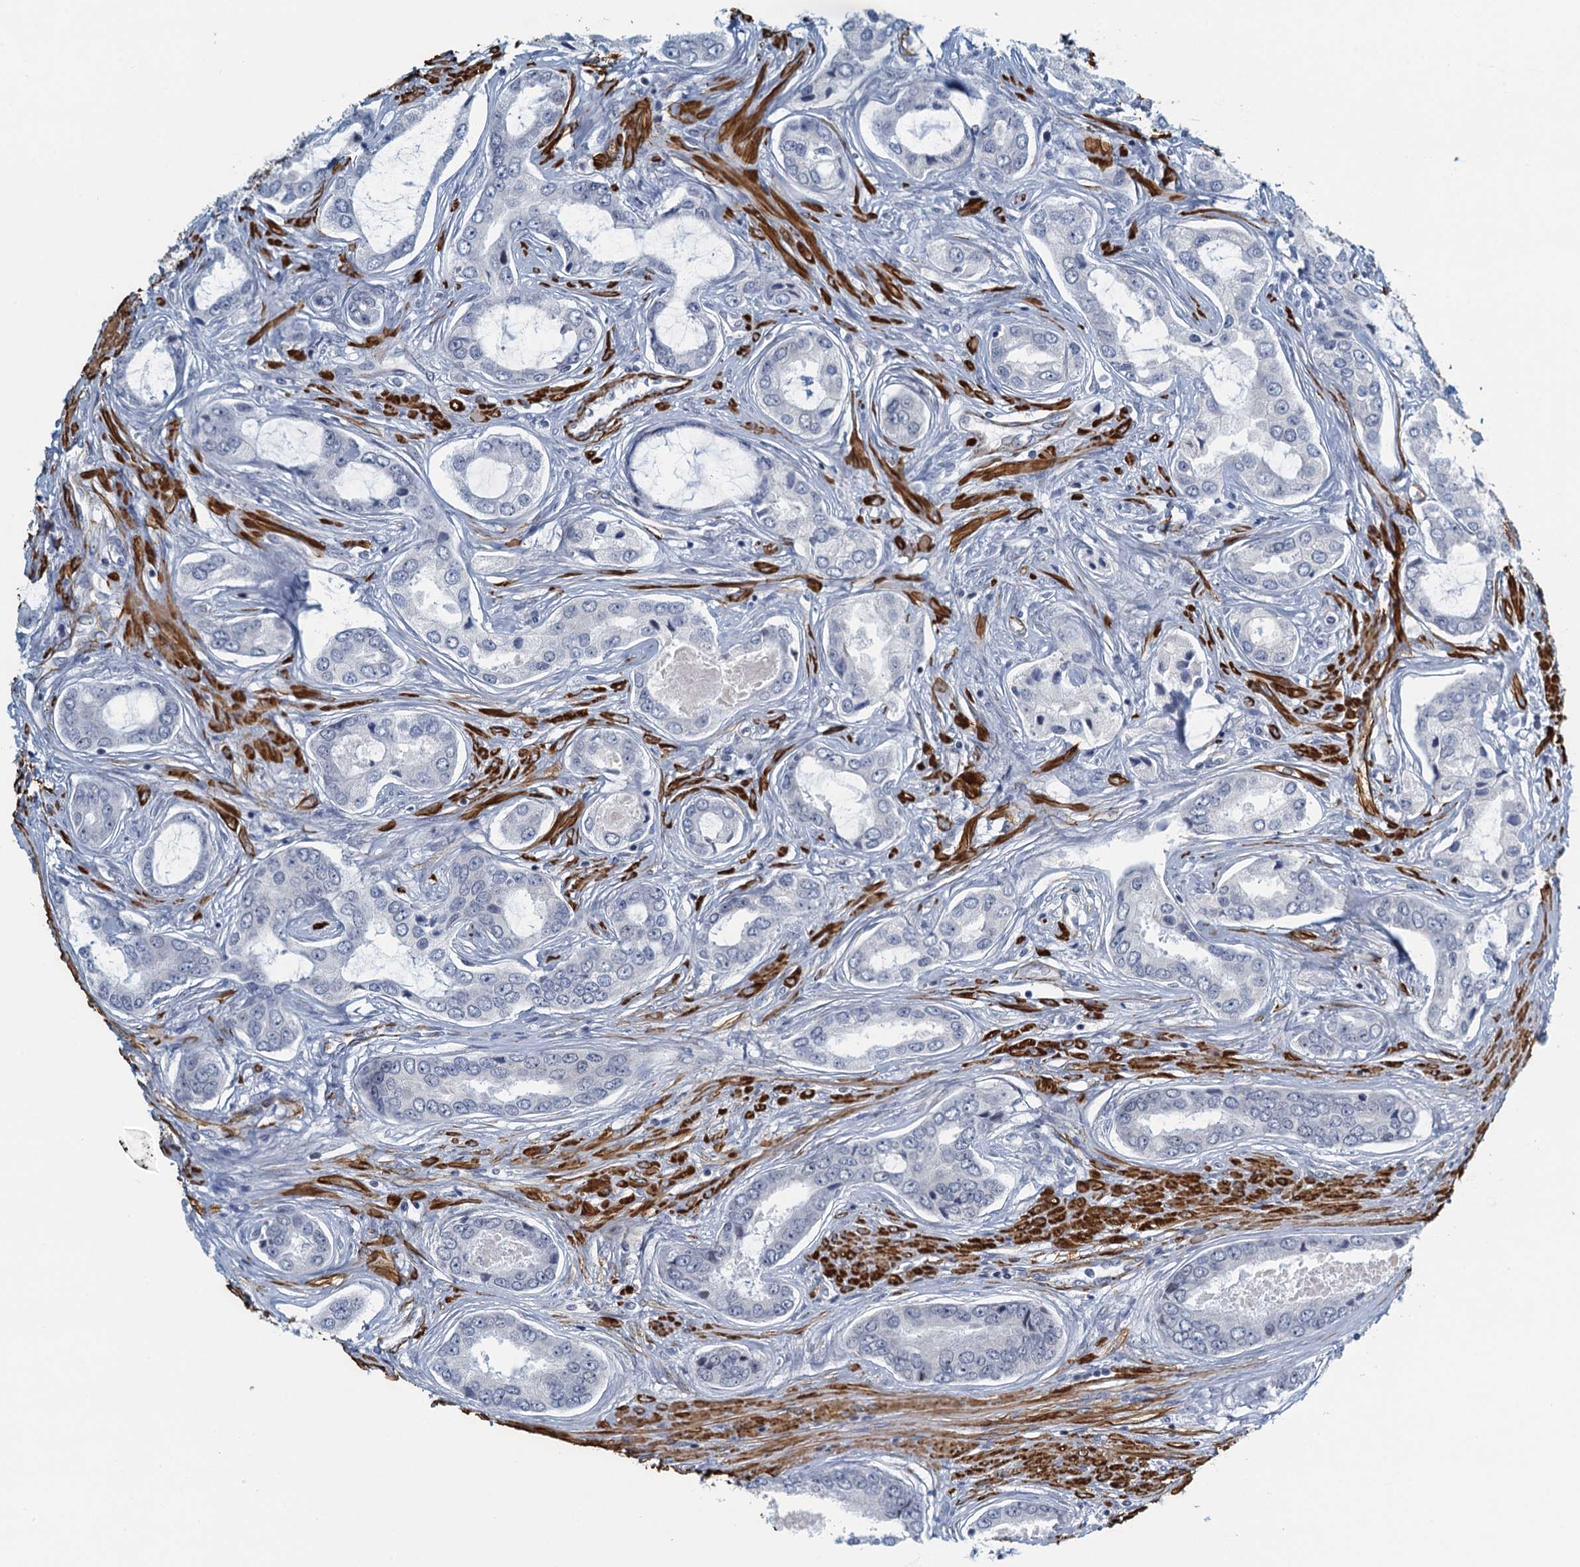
{"staining": {"intensity": "negative", "quantity": "none", "location": "none"}, "tissue": "prostate cancer", "cell_type": "Tumor cells", "image_type": "cancer", "snomed": [{"axis": "morphology", "description": "Adenocarcinoma, Low grade"}, {"axis": "topography", "description": "Prostate"}], "caption": "Immunohistochemical staining of prostate cancer demonstrates no significant staining in tumor cells. Brightfield microscopy of immunohistochemistry (IHC) stained with DAB (3,3'-diaminobenzidine) (brown) and hematoxylin (blue), captured at high magnification.", "gene": "ALG2", "patient": {"sex": "male", "age": 68}}